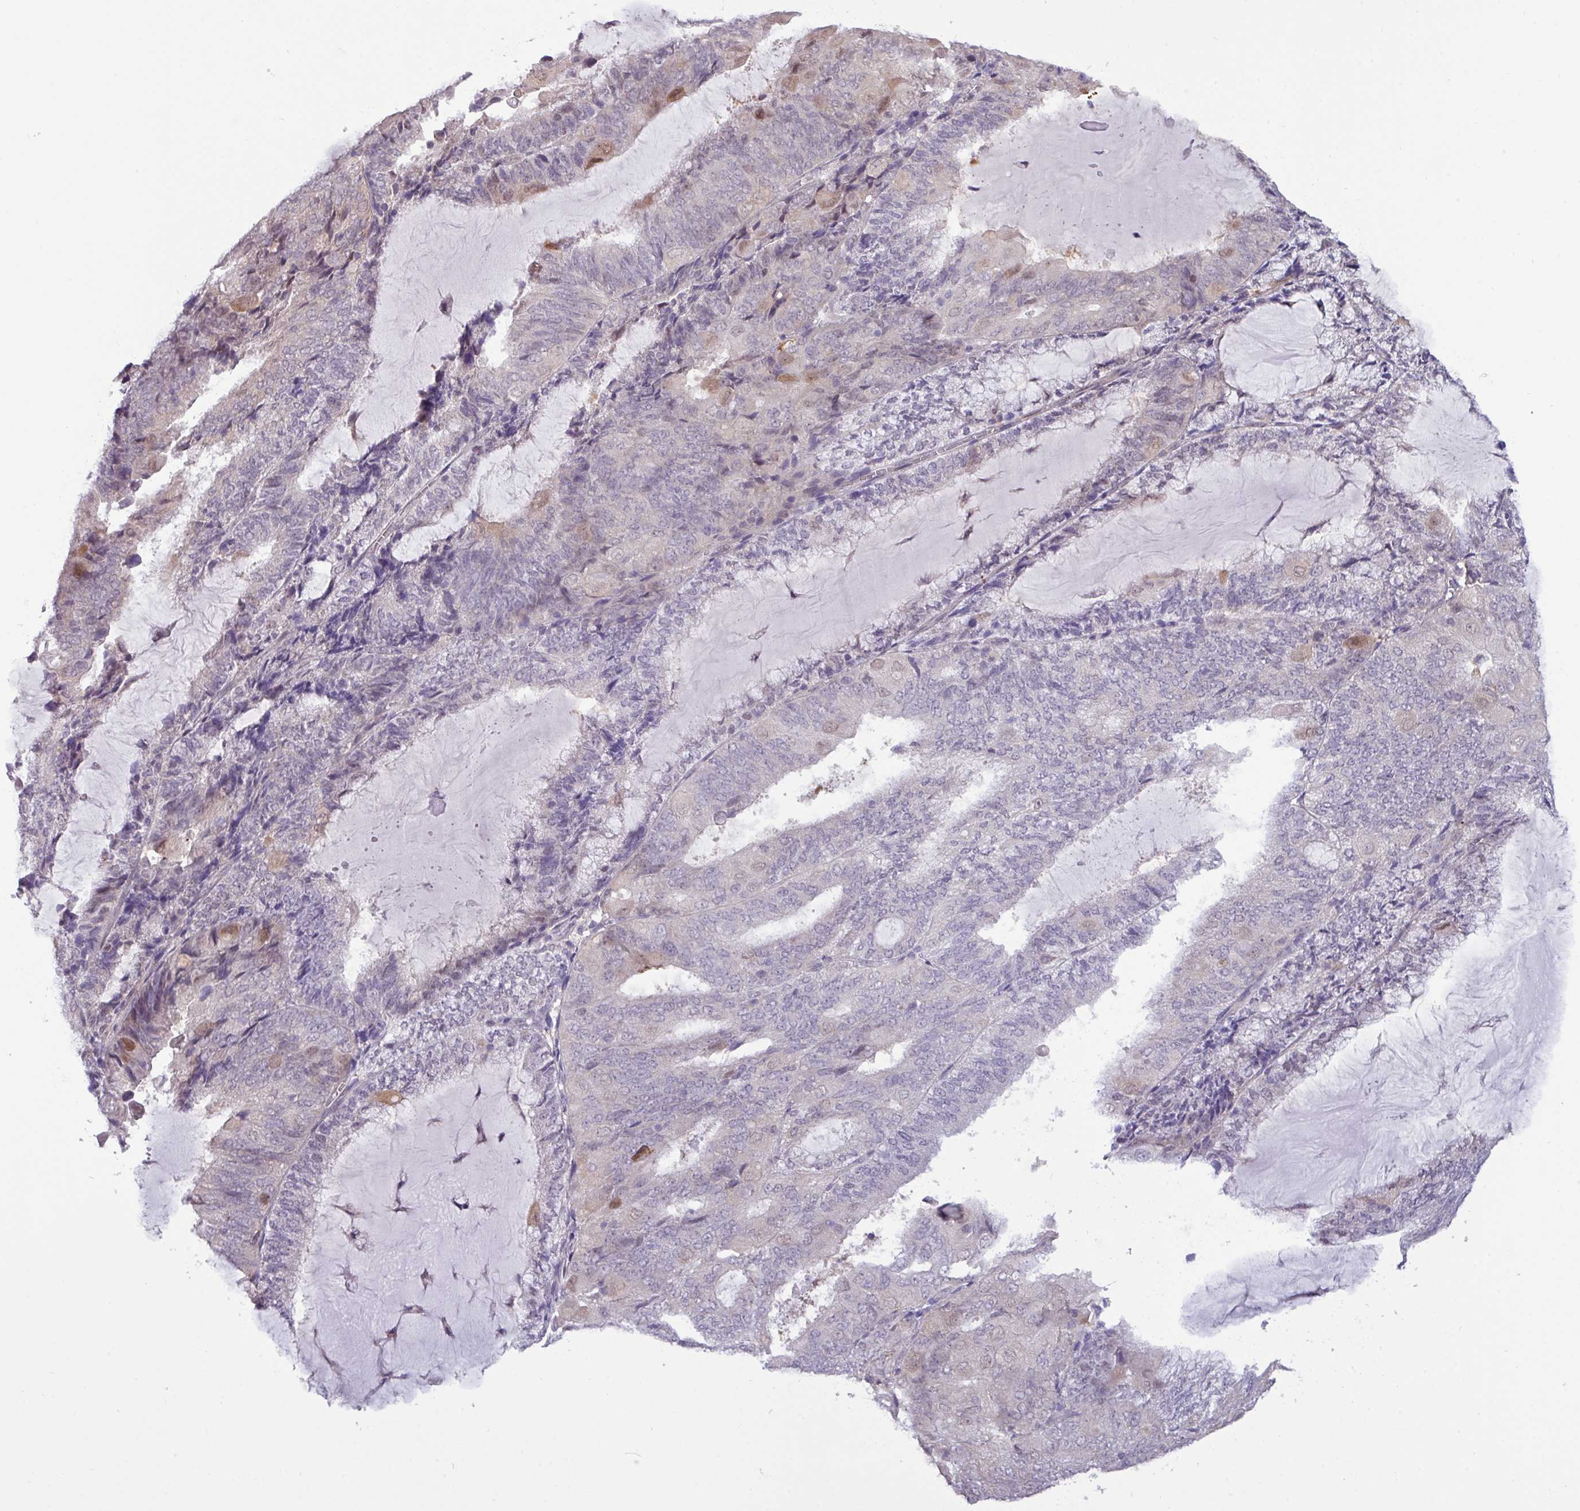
{"staining": {"intensity": "weak", "quantity": "<25%", "location": "cytoplasmic/membranous,nuclear"}, "tissue": "endometrial cancer", "cell_type": "Tumor cells", "image_type": "cancer", "snomed": [{"axis": "morphology", "description": "Adenocarcinoma, NOS"}, {"axis": "topography", "description": "Endometrium"}], "caption": "High power microscopy photomicrograph of an immunohistochemistry (IHC) image of endometrial cancer, revealing no significant positivity in tumor cells.", "gene": "RIPPLY1", "patient": {"sex": "female", "age": 81}}